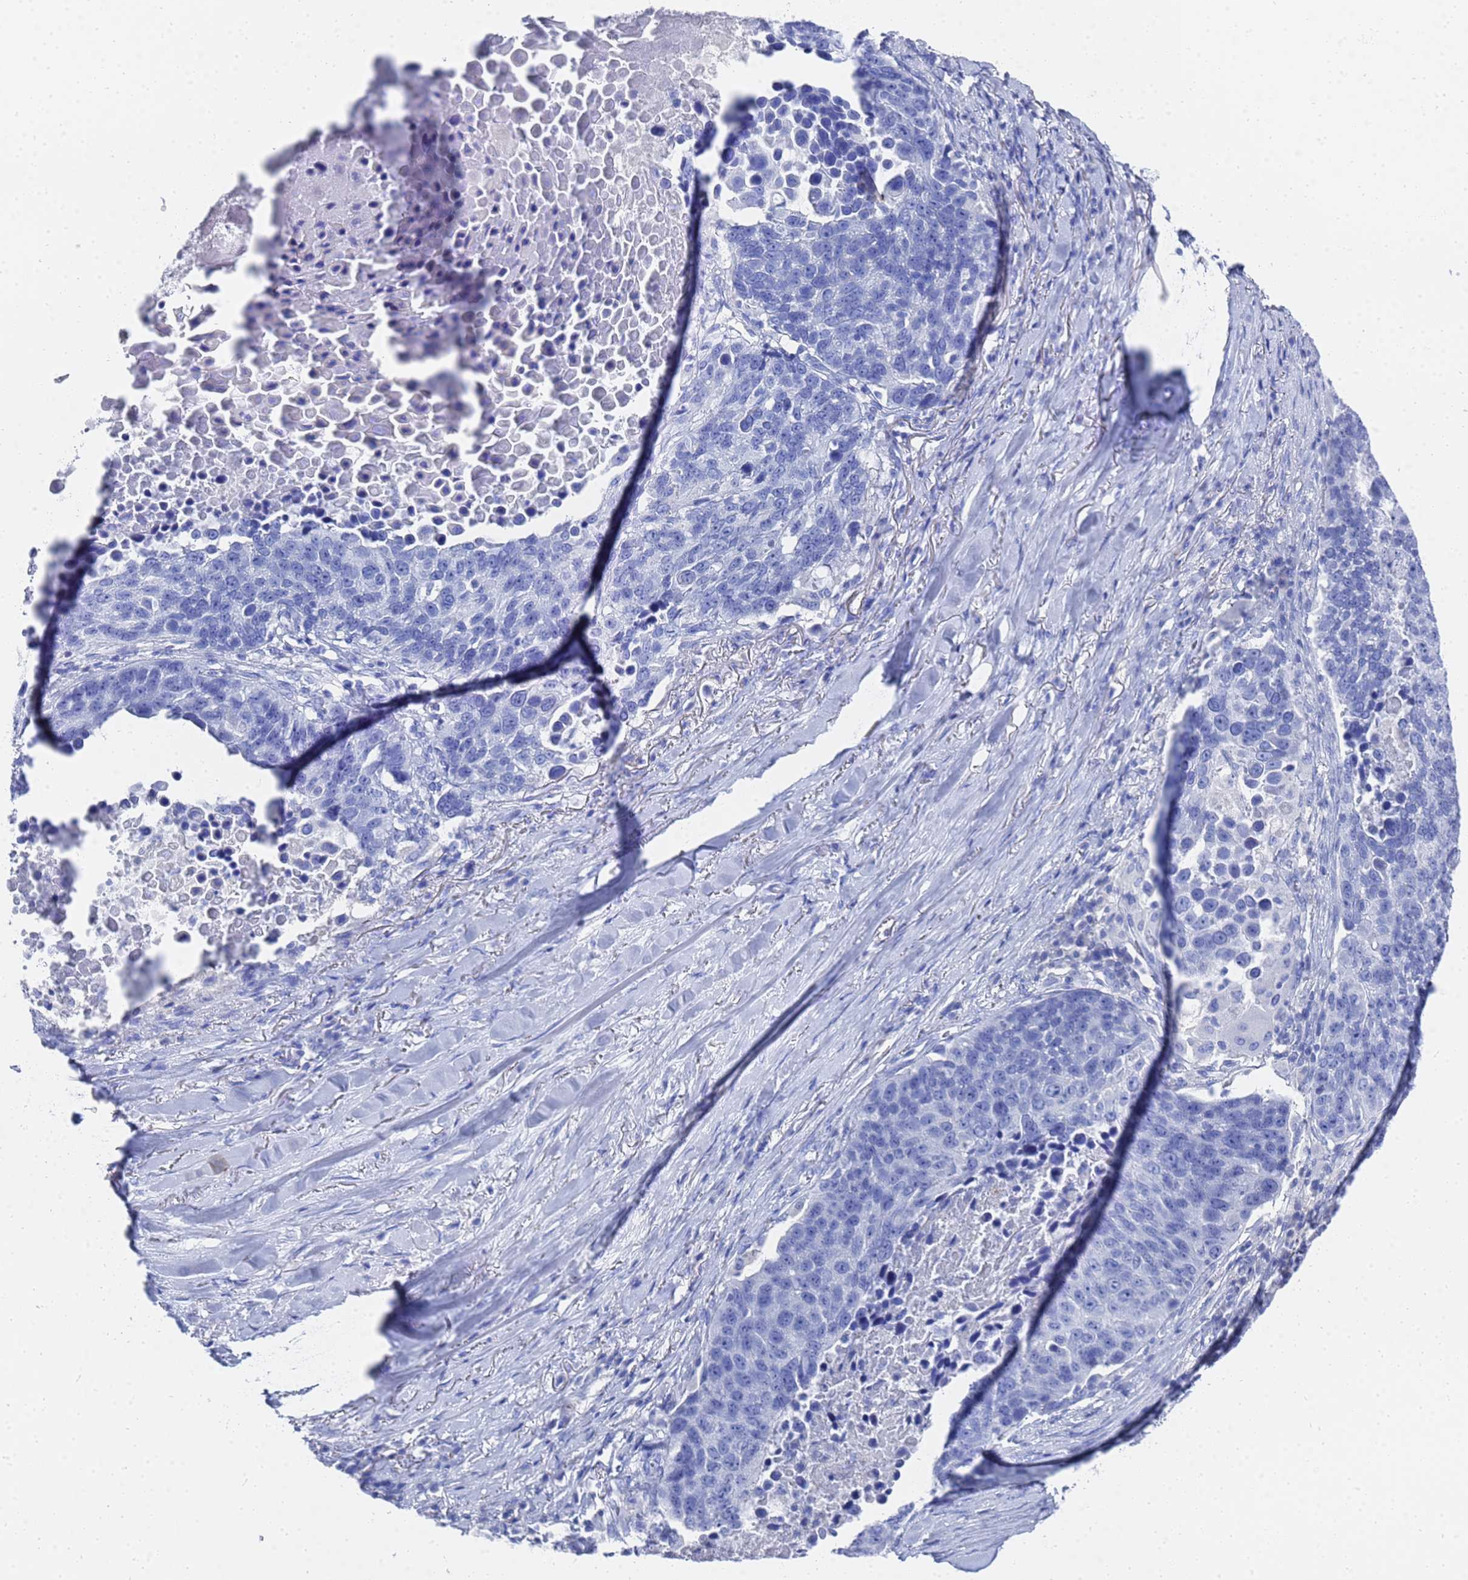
{"staining": {"intensity": "negative", "quantity": "none", "location": "none"}, "tissue": "lung cancer", "cell_type": "Tumor cells", "image_type": "cancer", "snomed": [{"axis": "morphology", "description": "Normal tissue, NOS"}, {"axis": "morphology", "description": "Squamous cell carcinoma, NOS"}, {"axis": "topography", "description": "Lymph node"}, {"axis": "topography", "description": "Lung"}], "caption": "The immunohistochemistry image has no significant positivity in tumor cells of lung cancer (squamous cell carcinoma) tissue.", "gene": "GGT1", "patient": {"sex": "male", "age": 66}}